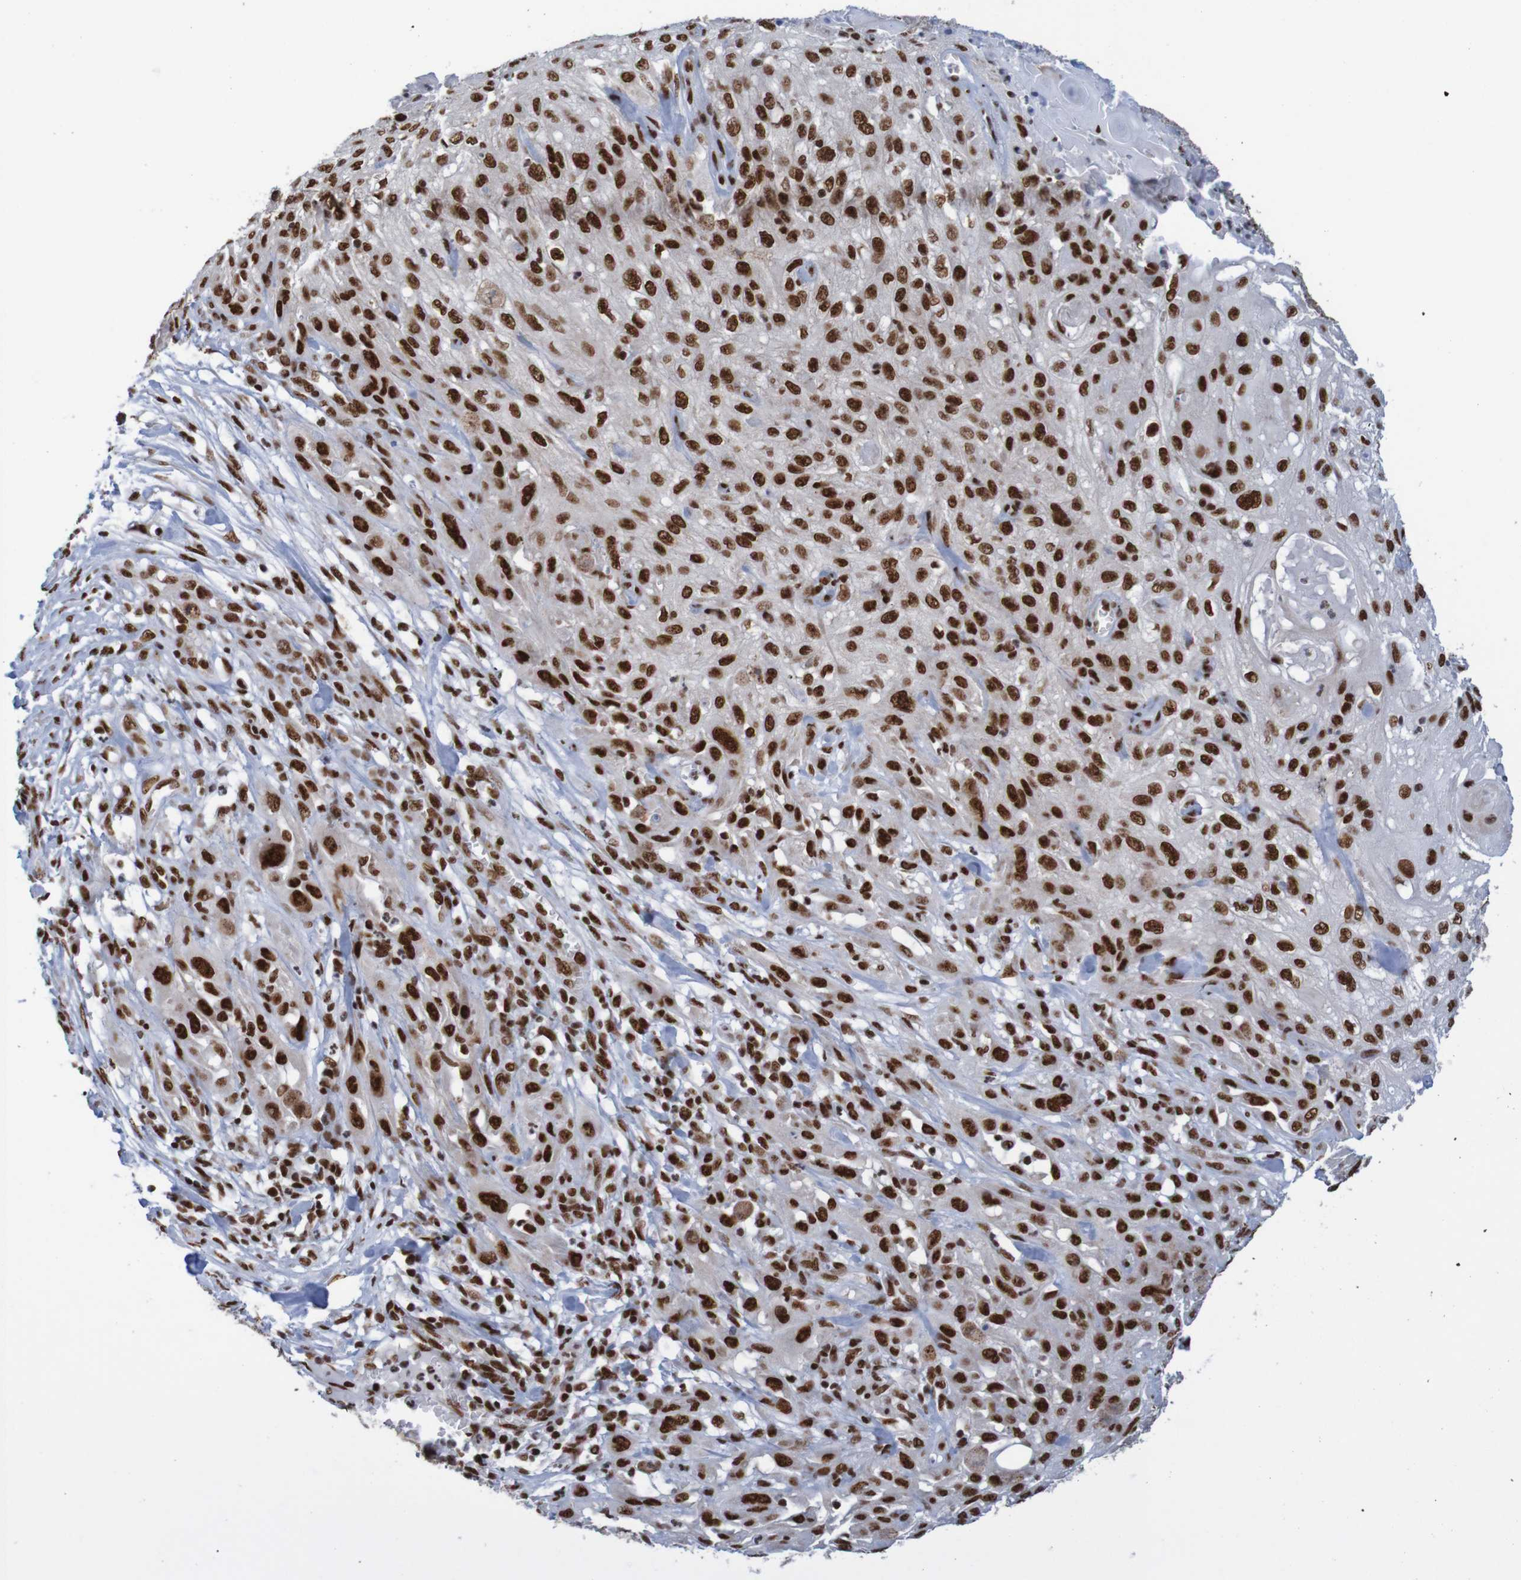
{"staining": {"intensity": "strong", "quantity": ">75%", "location": "nuclear"}, "tissue": "skin cancer", "cell_type": "Tumor cells", "image_type": "cancer", "snomed": [{"axis": "morphology", "description": "Squamous cell carcinoma, NOS"}, {"axis": "topography", "description": "Skin"}], "caption": "Immunohistochemistry (IHC) image of skin cancer stained for a protein (brown), which displays high levels of strong nuclear positivity in approximately >75% of tumor cells.", "gene": "THRAP3", "patient": {"sex": "male", "age": 75}}